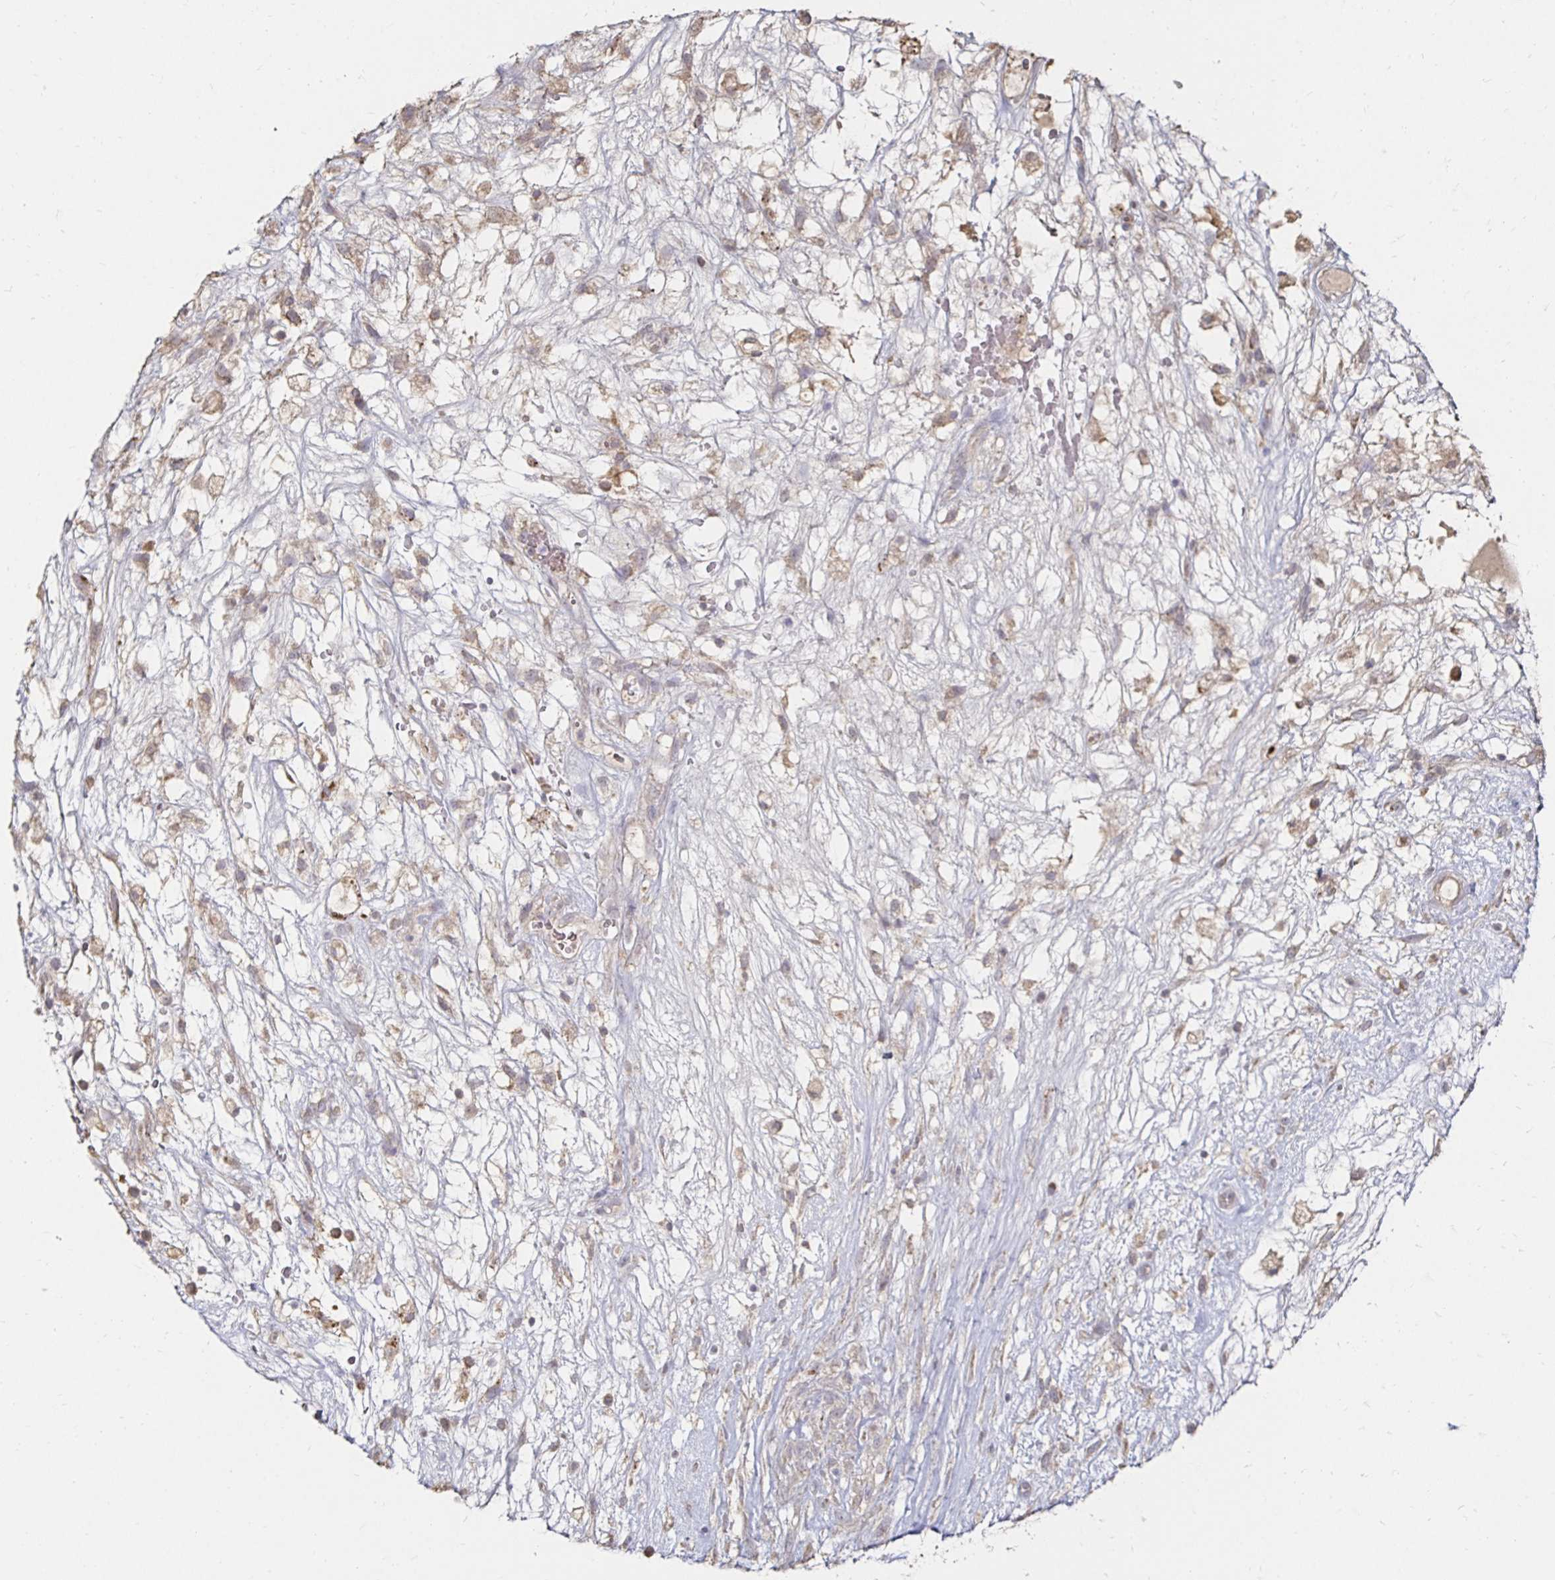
{"staining": {"intensity": "moderate", "quantity": "<25%", "location": "cytoplasmic/membranous"}, "tissue": "testis cancer", "cell_type": "Tumor cells", "image_type": "cancer", "snomed": [{"axis": "morphology", "description": "Normal tissue, NOS"}, {"axis": "morphology", "description": "Carcinoma, Embryonal, NOS"}, {"axis": "topography", "description": "Testis"}], "caption": "Immunohistochemical staining of testis cancer displays moderate cytoplasmic/membranous protein positivity in approximately <25% of tumor cells. (DAB (3,3'-diaminobenzidine) IHC with brightfield microscopy, high magnification).", "gene": "ZNF727", "patient": {"sex": "male", "age": 32}}